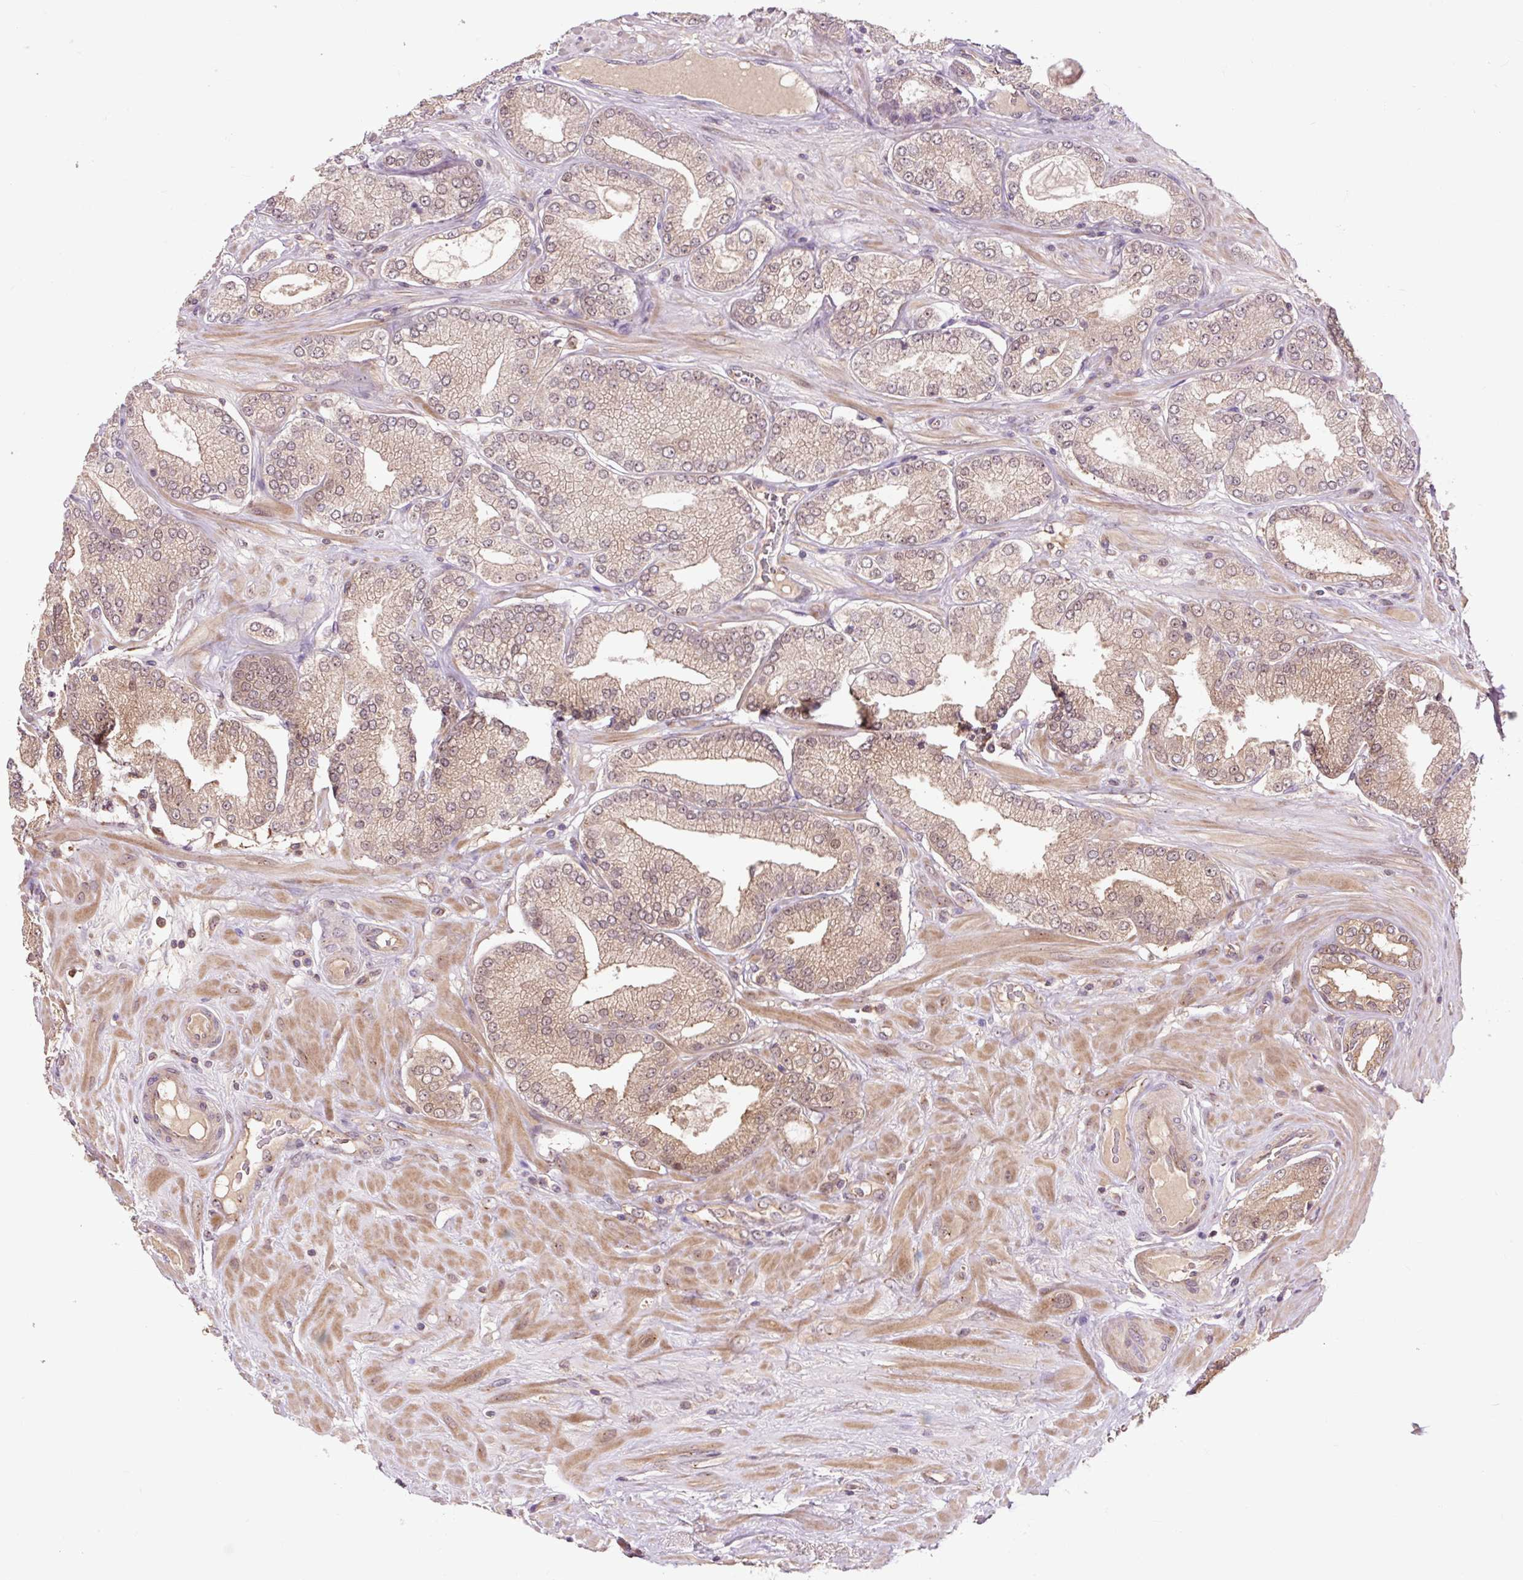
{"staining": {"intensity": "weak", "quantity": "25%-75%", "location": "cytoplasmic/membranous"}, "tissue": "prostate cancer", "cell_type": "Tumor cells", "image_type": "cancer", "snomed": [{"axis": "morphology", "description": "Adenocarcinoma, High grade"}, {"axis": "topography", "description": "Prostate"}], "caption": "IHC of prostate cancer demonstrates low levels of weak cytoplasmic/membranous expression in about 25%-75% of tumor cells.", "gene": "MMS19", "patient": {"sex": "male", "age": 68}}